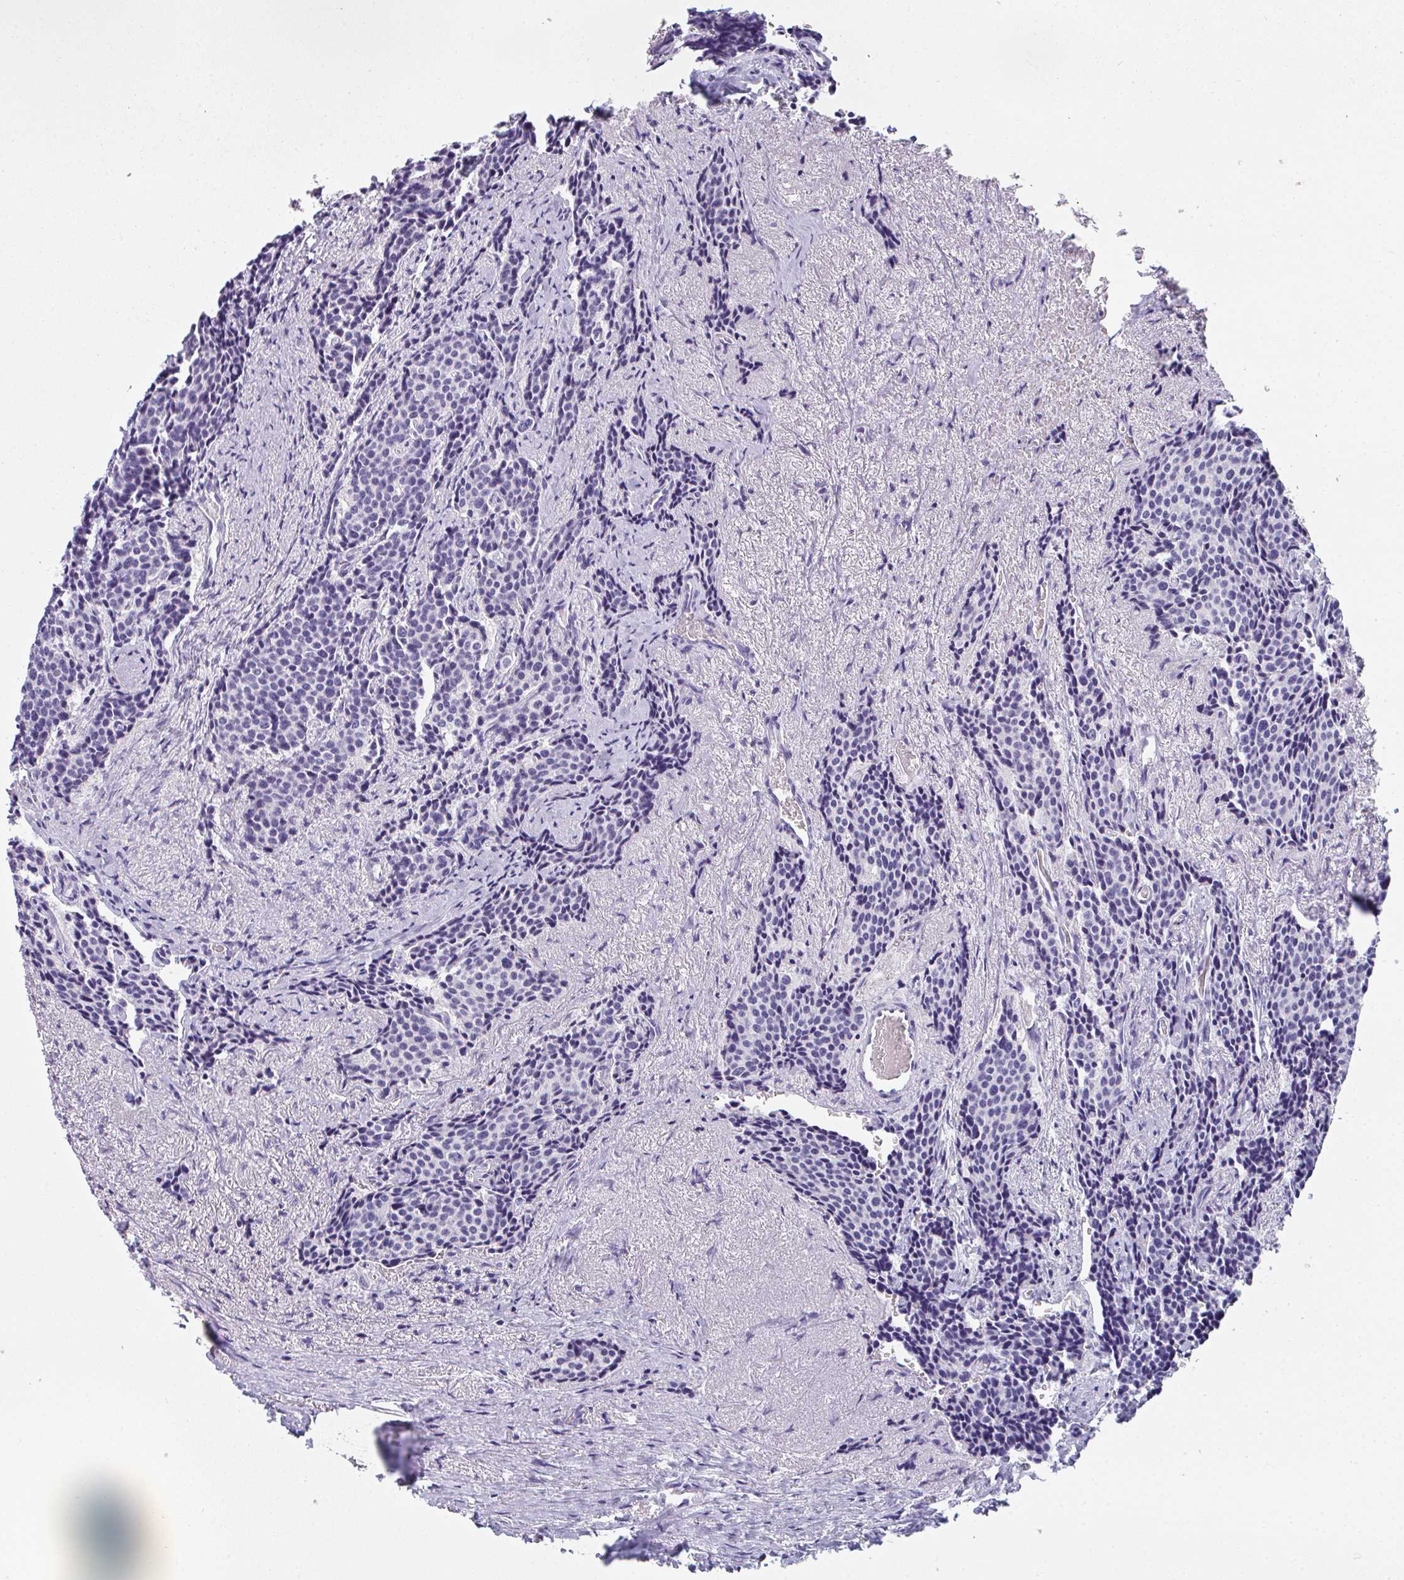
{"staining": {"intensity": "negative", "quantity": "none", "location": "none"}, "tissue": "carcinoid", "cell_type": "Tumor cells", "image_type": "cancer", "snomed": [{"axis": "morphology", "description": "Carcinoid, malignant, NOS"}, {"axis": "topography", "description": "Small intestine"}], "caption": "This is an immunohistochemistry (IHC) histopathology image of human carcinoid. There is no staining in tumor cells.", "gene": "TTC30B", "patient": {"sex": "male", "age": 73}}